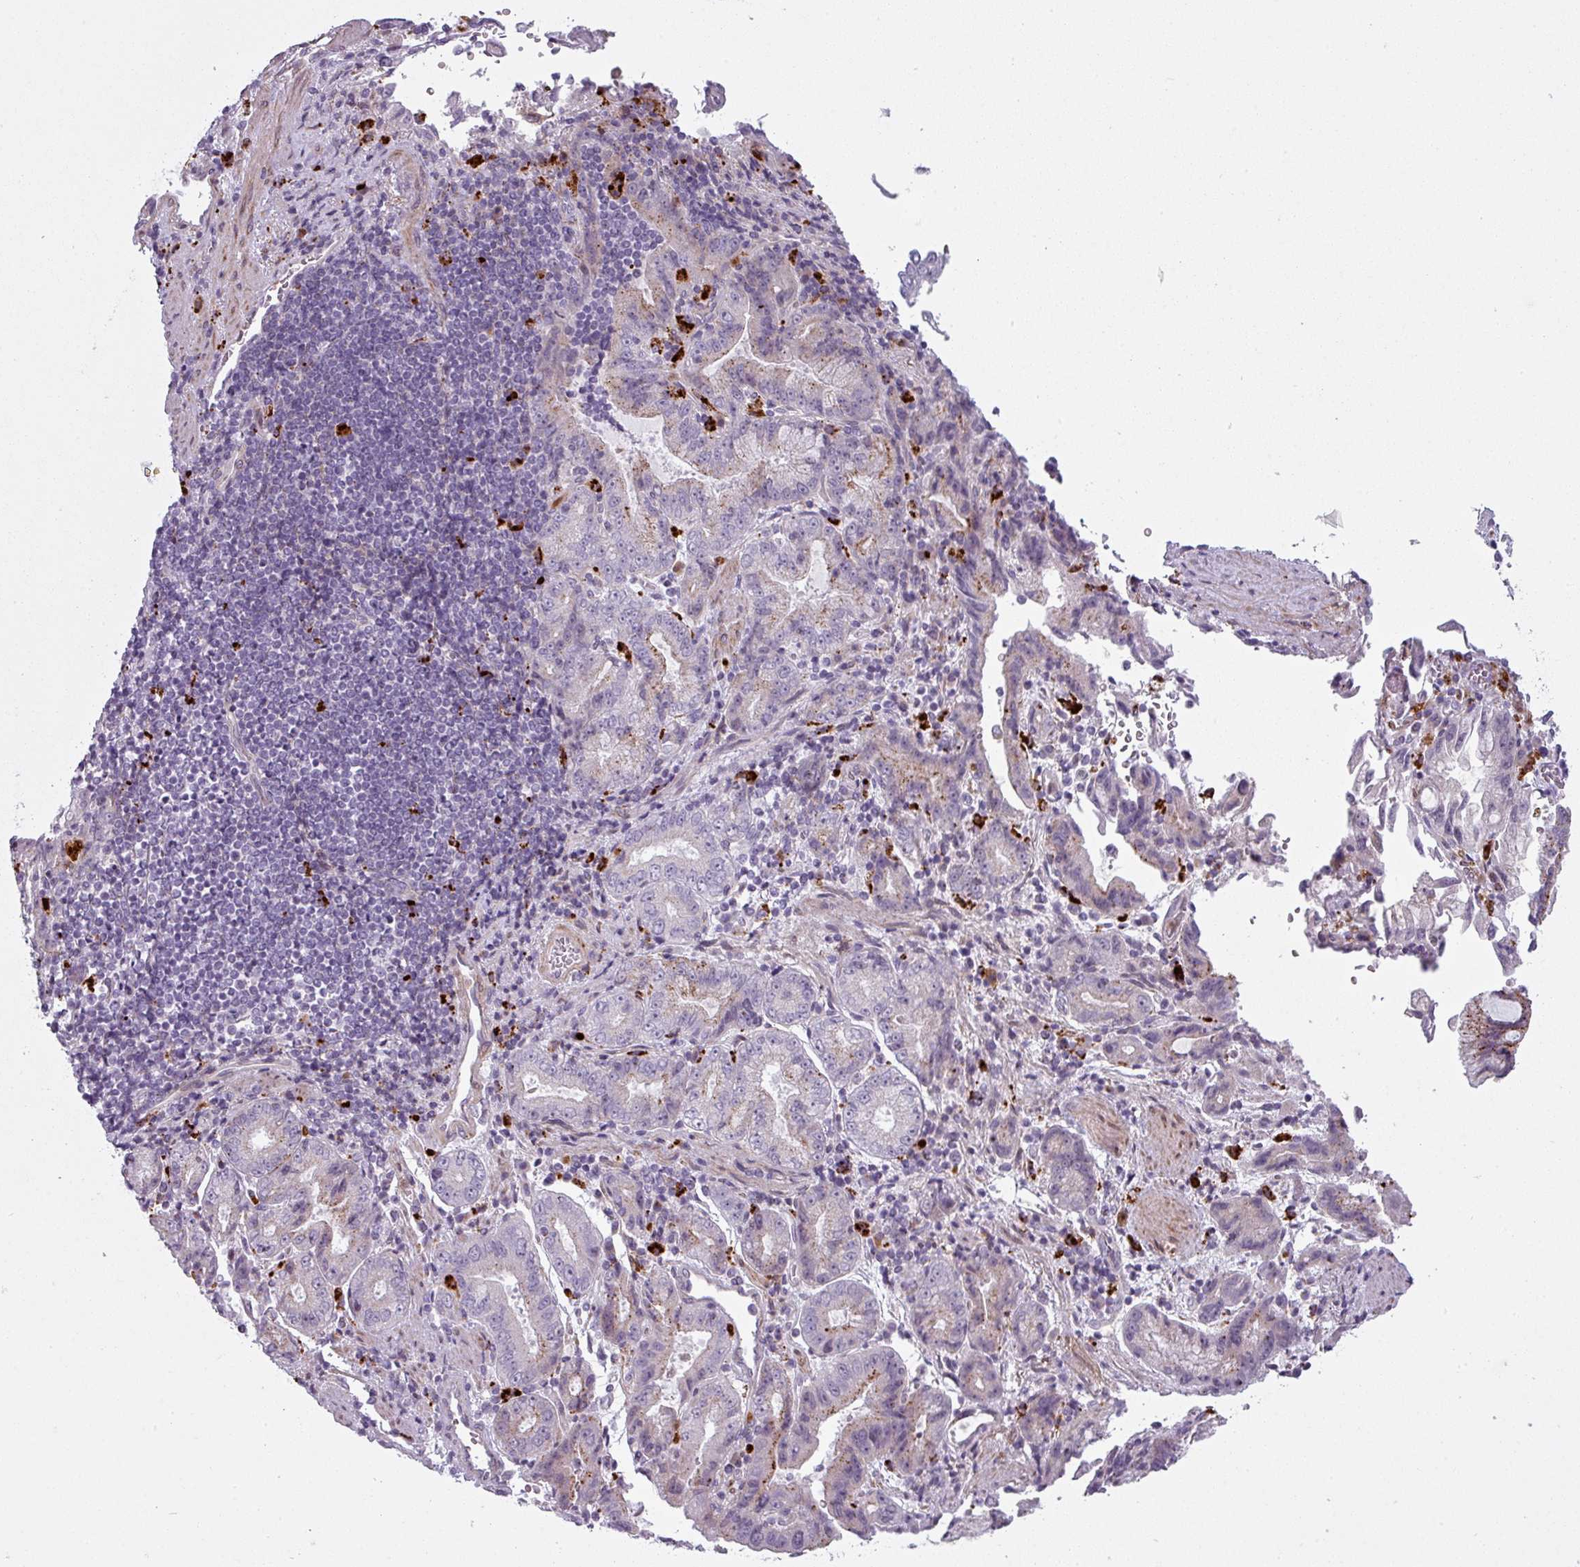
{"staining": {"intensity": "moderate", "quantity": "<25%", "location": "cytoplasmic/membranous"}, "tissue": "stomach cancer", "cell_type": "Tumor cells", "image_type": "cancer", "snomed": [{"axis": "morphology", "description": "Adenocarcinoma, NOS"}, {"axis": "topography", "description": "Stomach"}], "caption": "About <25% of tumor cells in human stomach cancer show moderate cytoplasmic/membranous protein positivity as visualized by brown immunohistochemical staining.", "gene": "MAP7D2", "patient": {"sex": "male", "age": 62}}